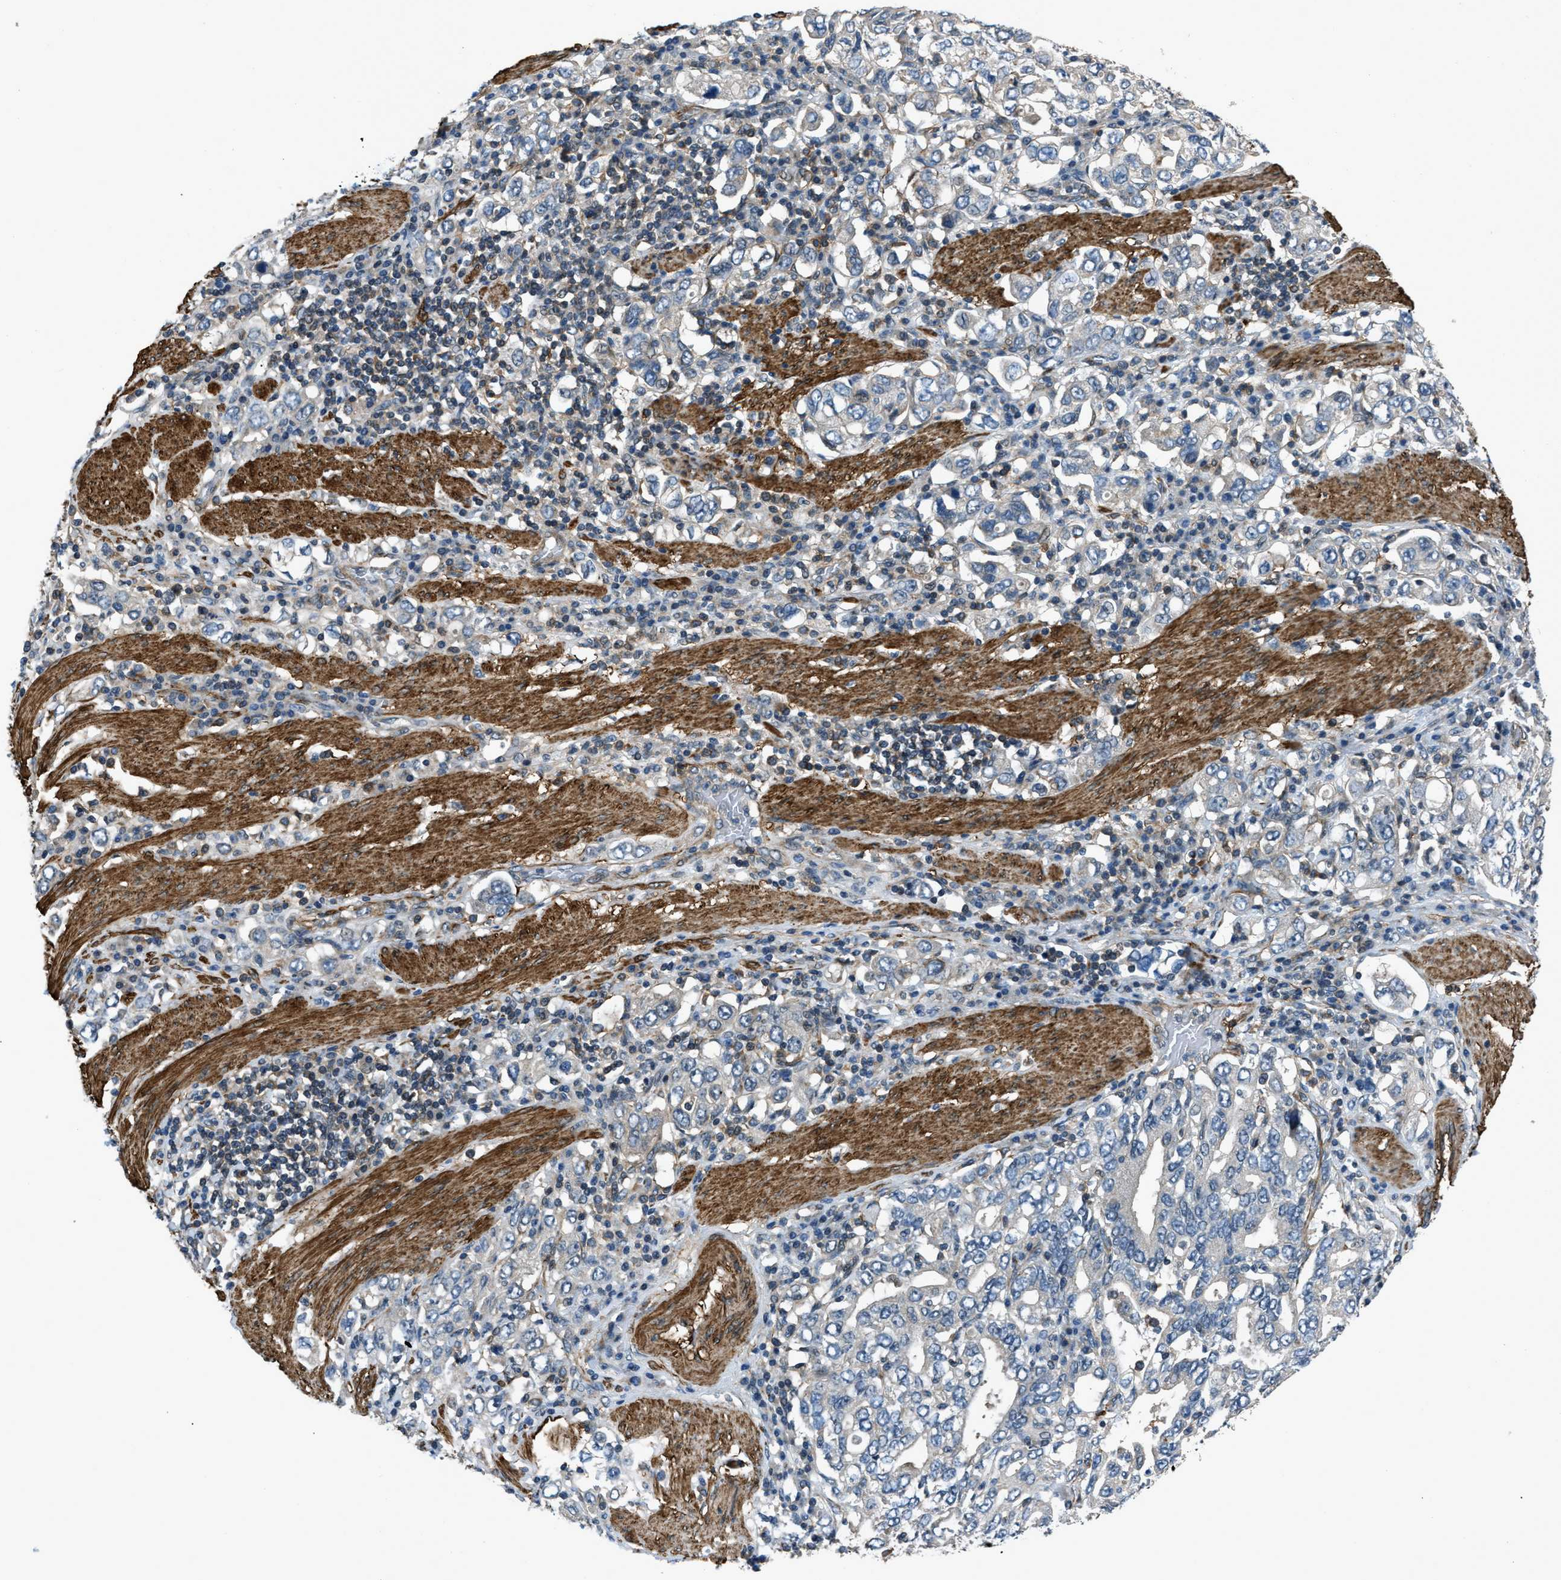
{"staining": {"intensity": "negative", "quantity": "none", "location": "none"}, "tissue": "stomach cancer", "cell_type": "Tumor cells", "image_type": "cancer", "snomed": [{"axis": "morphology", "description": "Adenocarcinoma, NOS"}, {"axis": "topography", "description": "Stomach, upper"}], "caption": "IHC photomicrograph of stomach cancer stained for a protein (brown), which displays no expression in tumor cells.", "gene": "NUDCD3", "patient": {"sex": "male", "age": 62}}